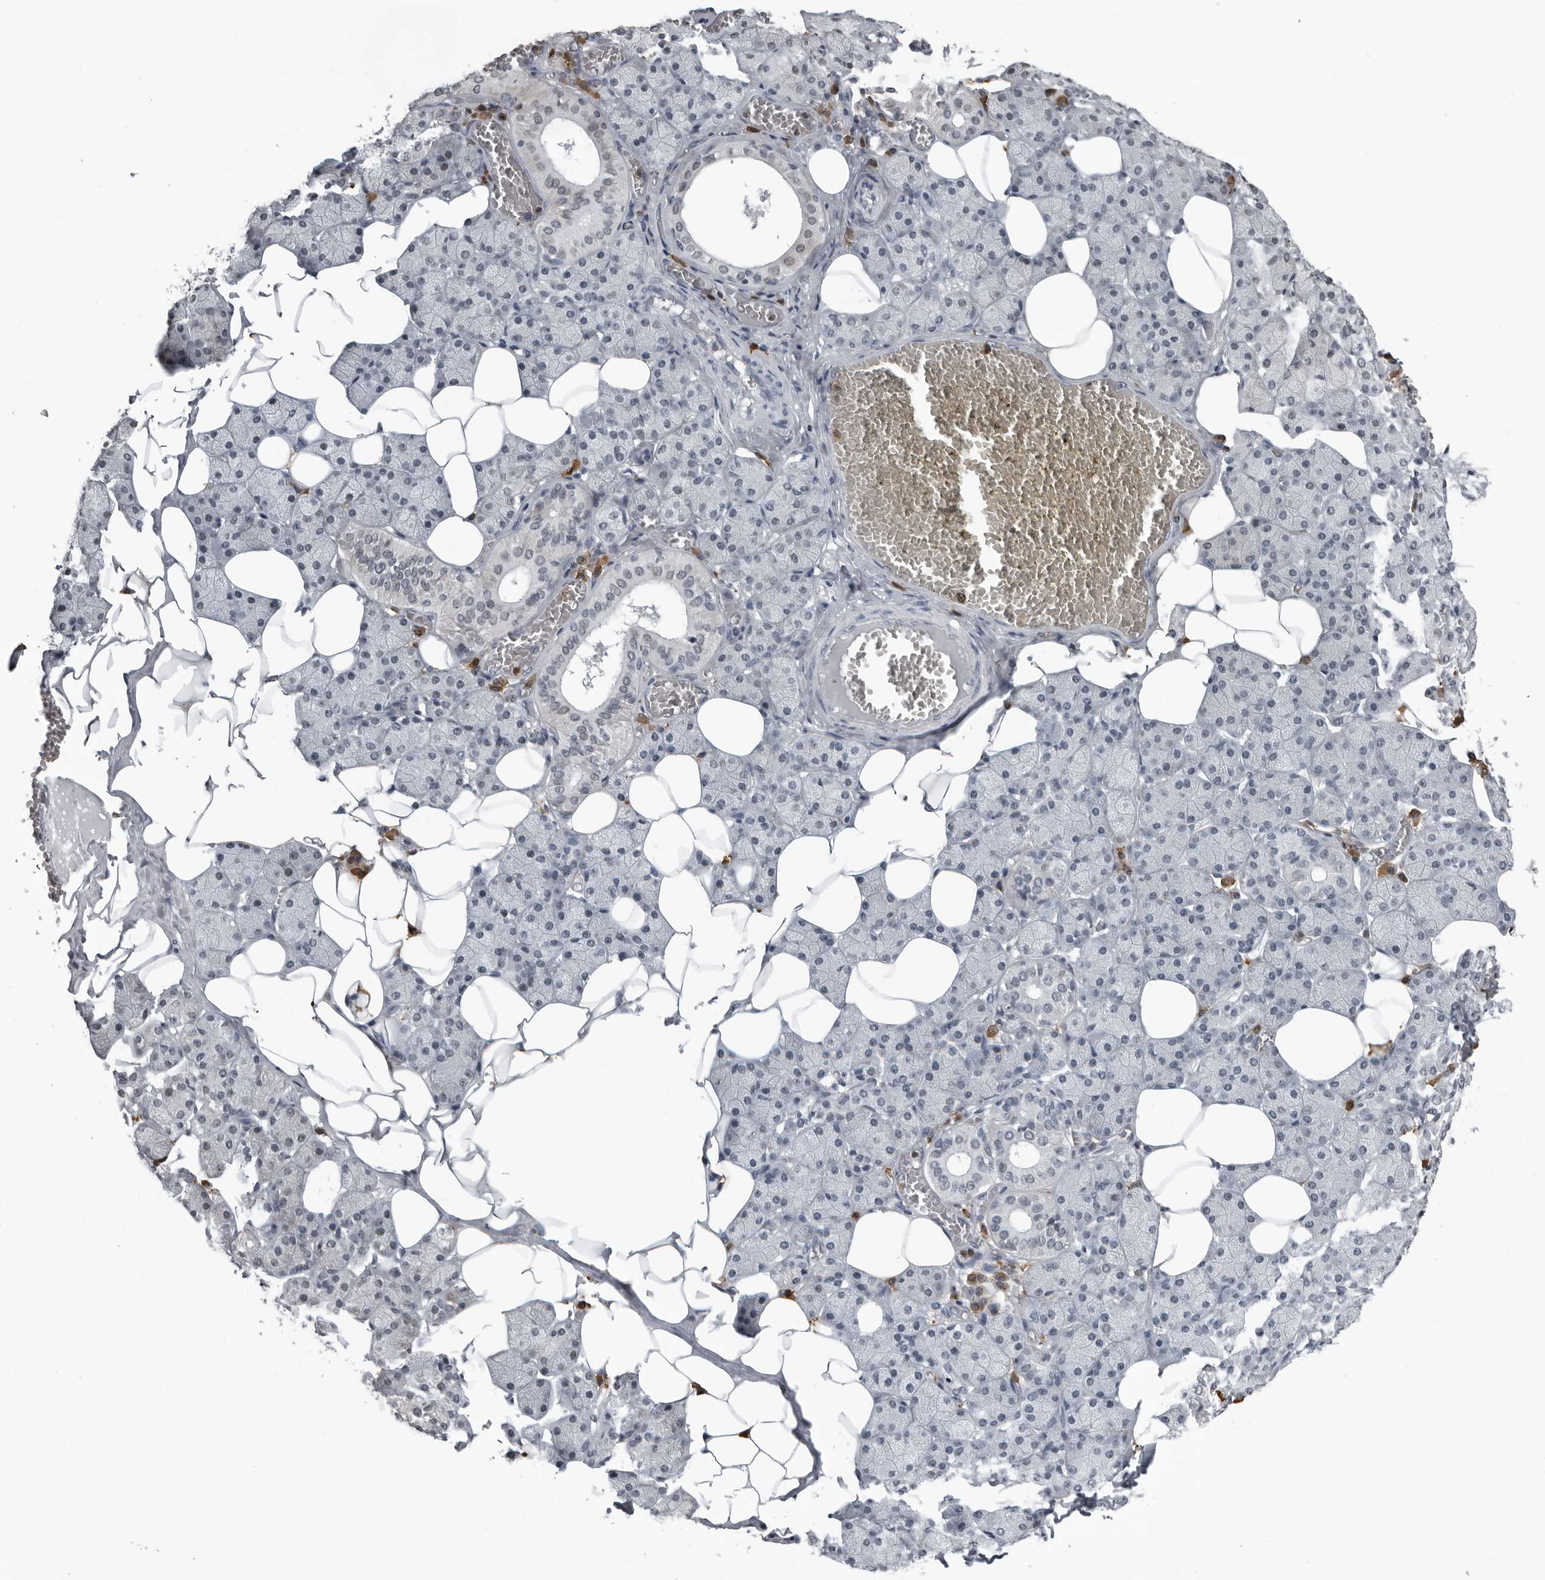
{"staining": {"intensity": "moderate", "quantity": "<25%", "location": "nuclear"}, "tissue": "salivary gland", "cell_type": "Glandular cells", "image_type": "normal", "snomed": [{"axis": "morphology", "description": "Normal tissue, NOS"}, {"axis": "topography", "description": "Salivary gland"}], "caption": "Brown immunohistochemical staining in benign human salivary gland reveals moderate nuclear expression in approximately <25% of glandular cells. The protein of interest is stained brown, and the nuclei are stained in blue (DAB IHC with brightfield microscopy, high magnification).", "gene": "RTCA", "patient": {"sex": "female", "age": 33}}